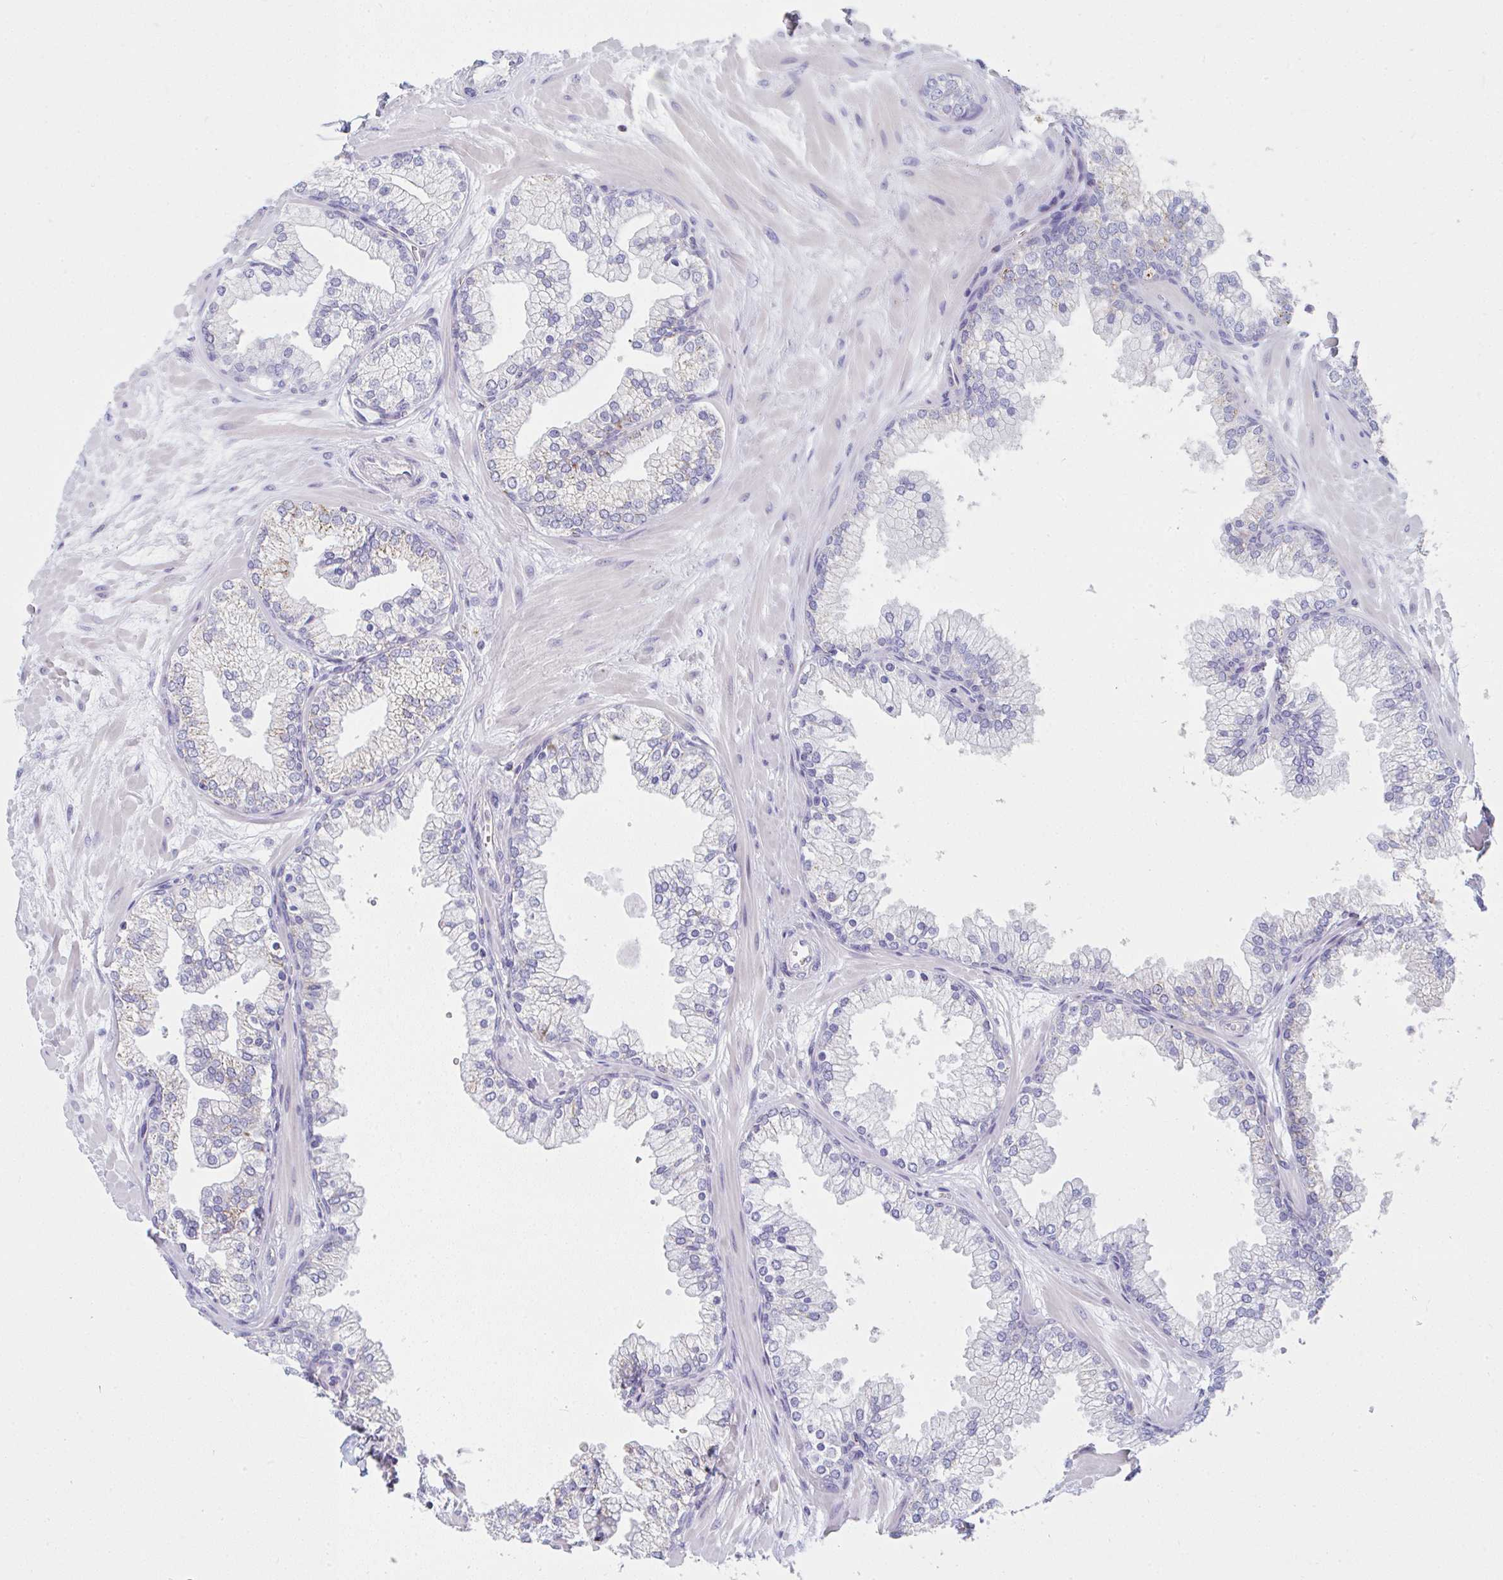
{"staining": {"intensity": "weak", "quantity": "<25%", "location": "cytoplasmic/membranous"}, "tissue": "prostate", "cell_type": "Glandular cells", "image_type": "normal", "snomed": [{"axis": "morphology", "description": "Normal tissue, NOS"}, {"axis": "topography", "description": "Prostate"}, {"axis": "topography", "description": "Peripheral nerve tissue"}], "caption": "Immunohistochemical staining of normal prostate demonstrates no significant positivity in glandular cells.", "gene": "MGAM2", "patient": {"sex": "male", "age": 61}}